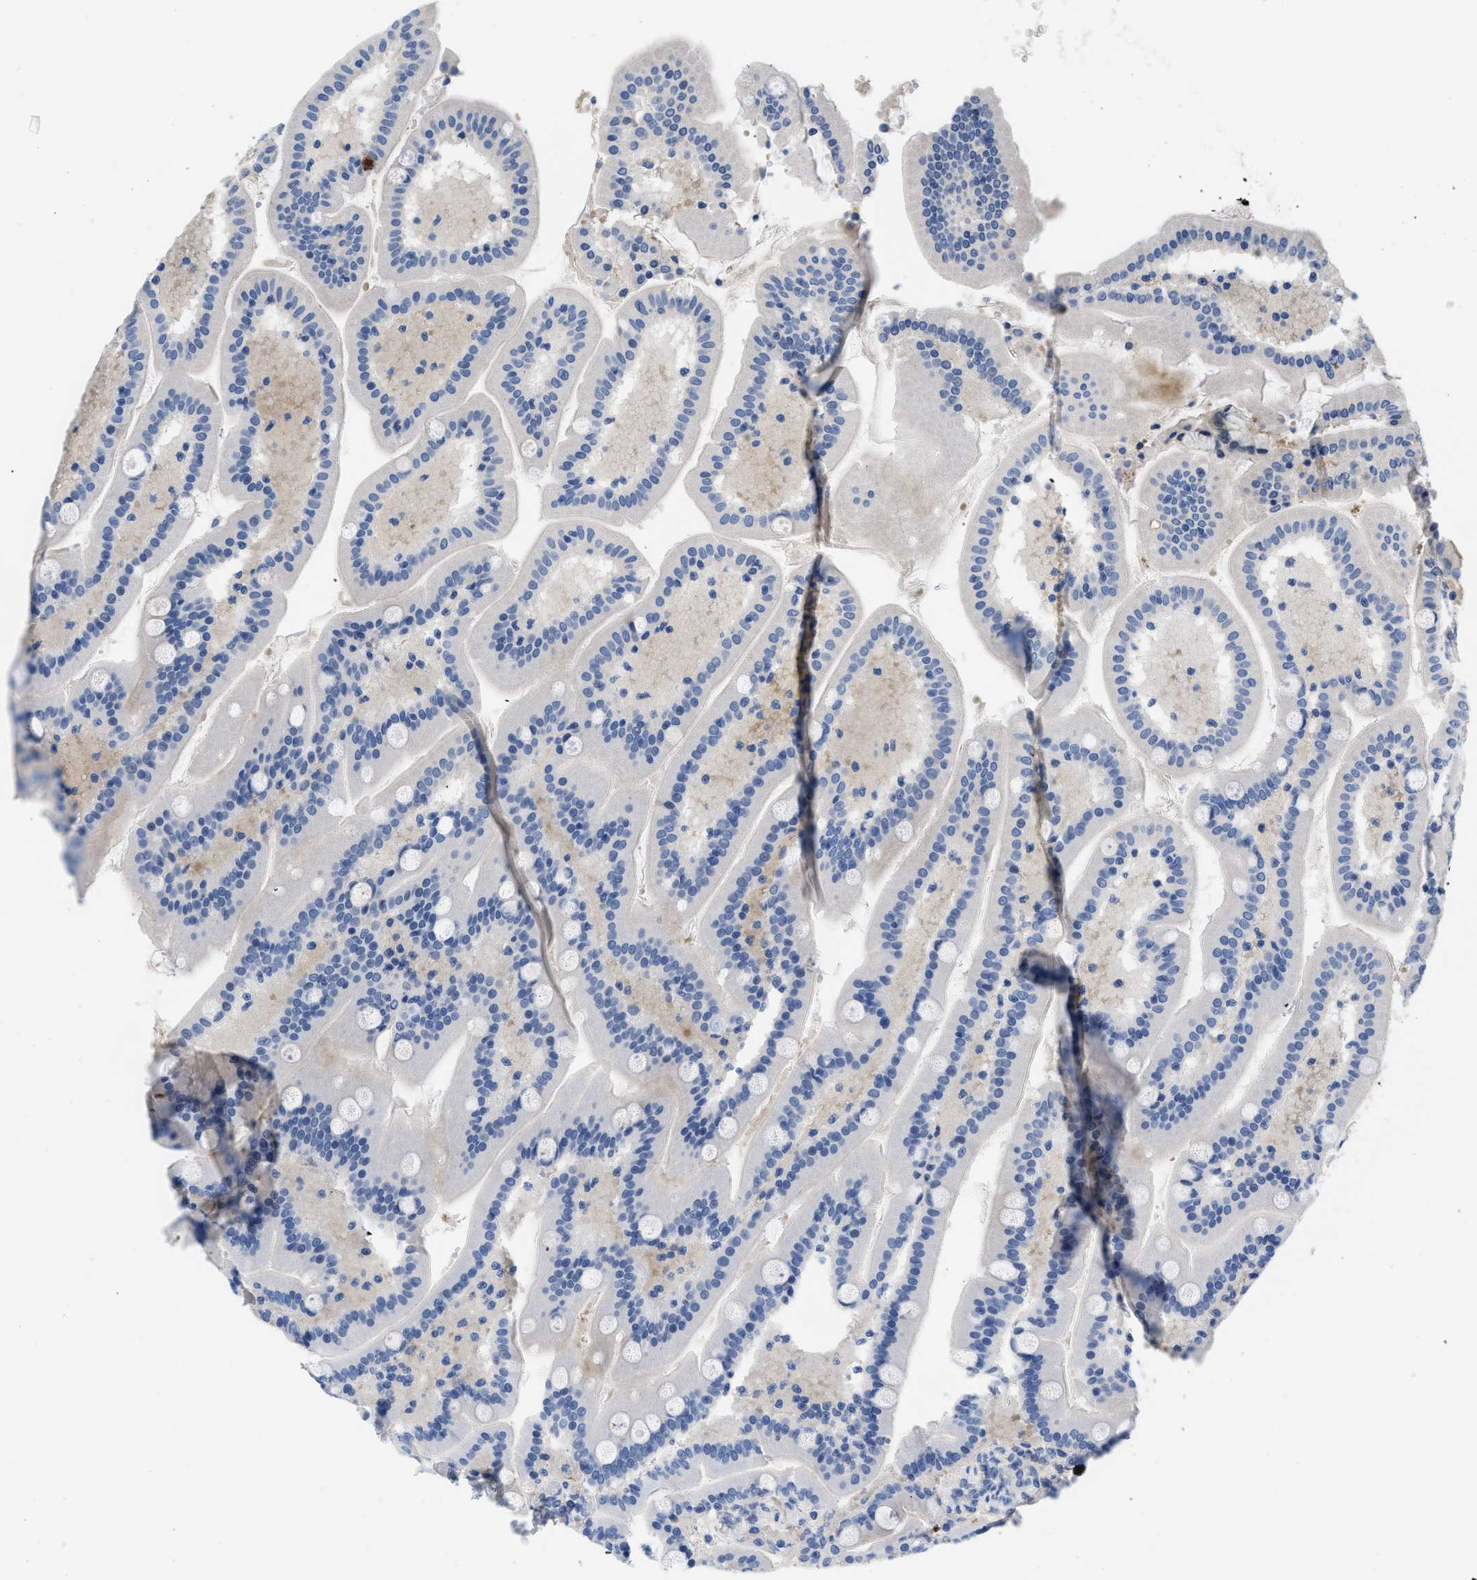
{"staining": {"intensity": "negative", "quantity": "none", "location": "none"}, "tissue": "duodenum", "cell_type": "Glandular cells", "image_type": "normal", "snomed": [{"axis": "morphology", "description": "Normal tissue, NOS"}, {"axis": "topography", "description": "Duodenum"}], "caption": "Benign duodenum was stained to show a protein in brown. There is no significant expression in glandular cells.", "gene": "FGF18", "patient": {"sex": "male", "age": 54}}